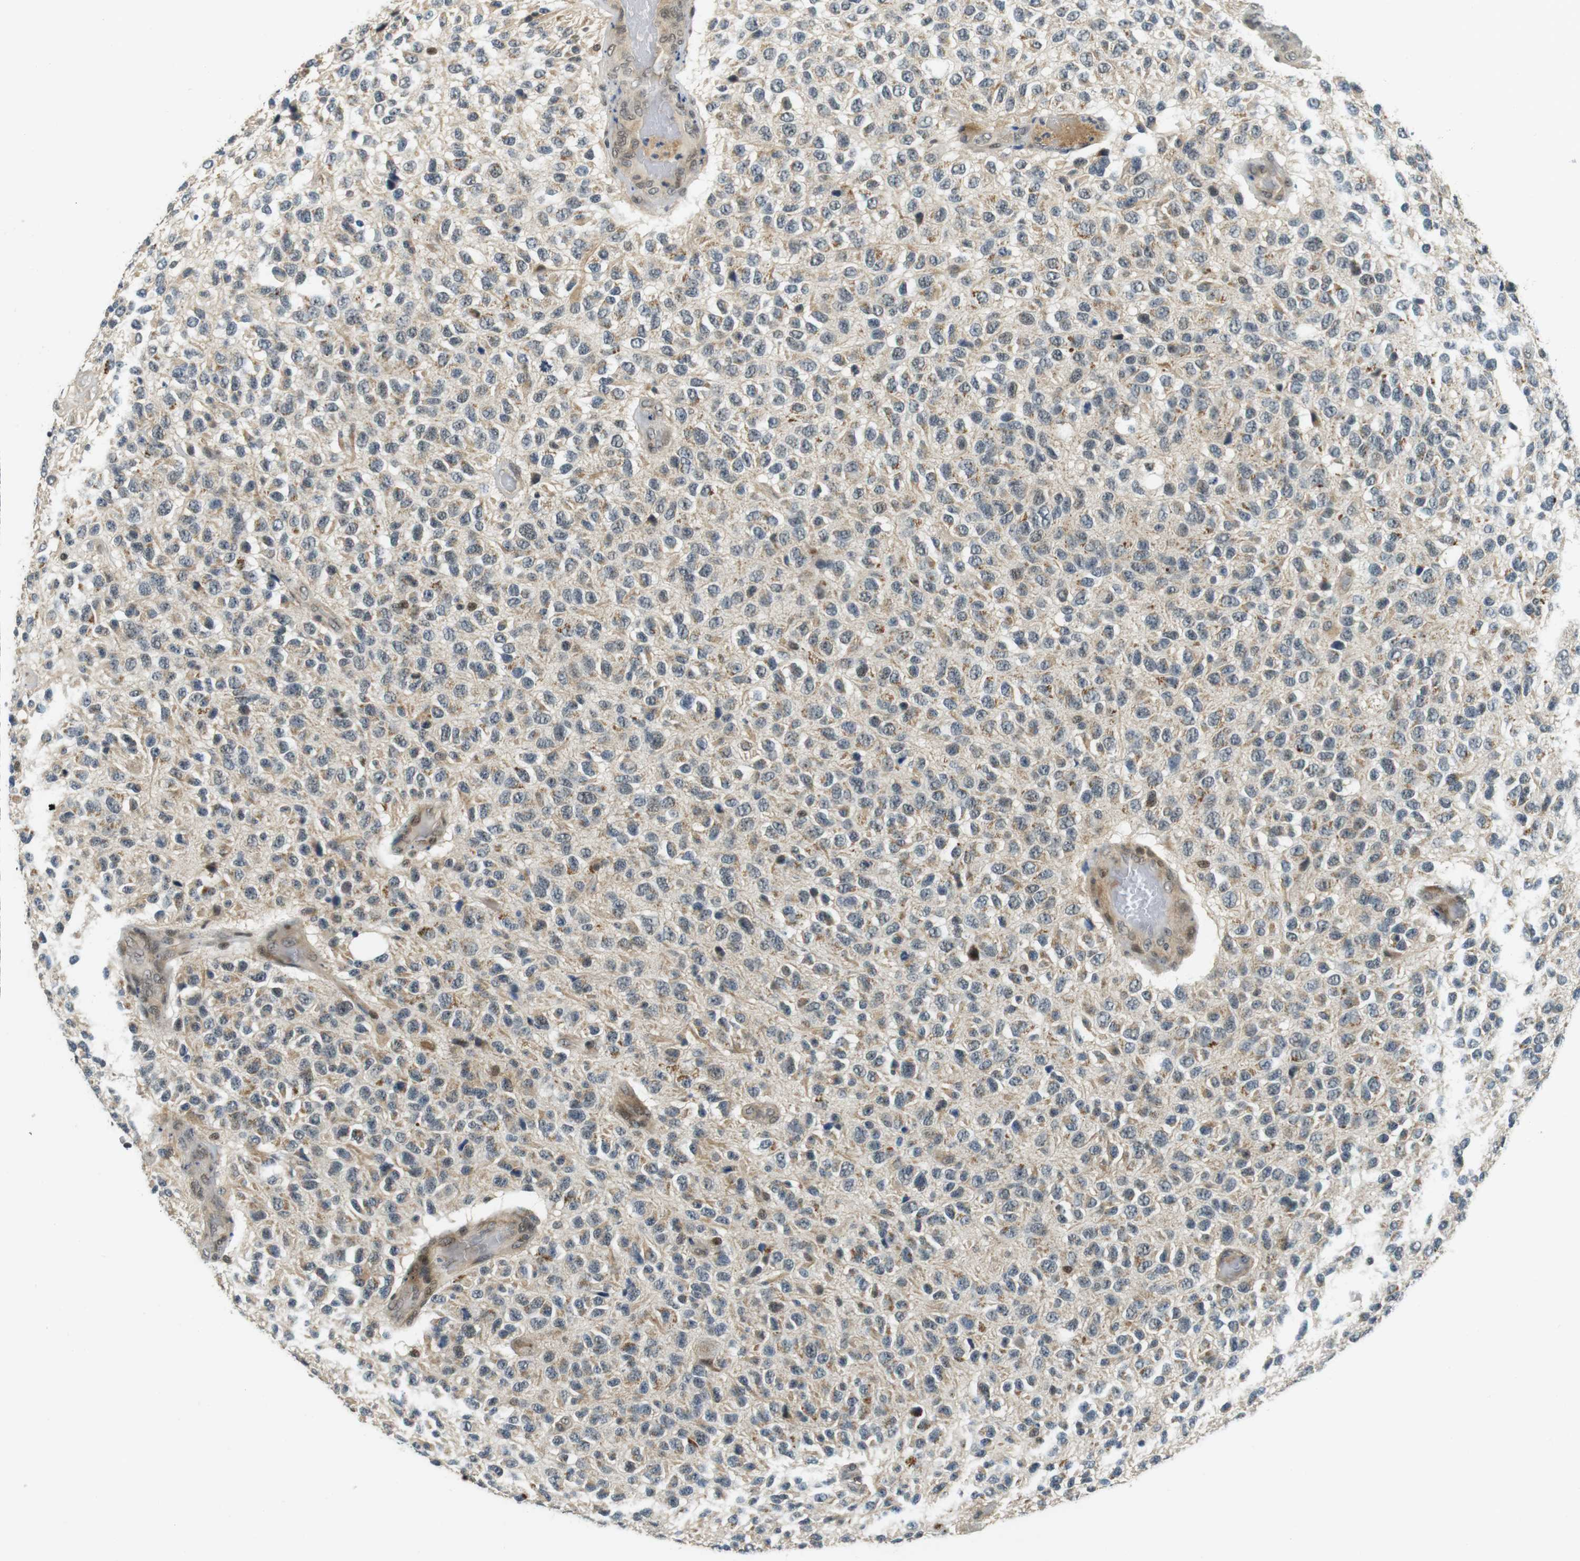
{"staining": {"intensity": "weak", "quantity": "25%-75%", "location": "cytoplasmic/membranous,nuclear"}, "tissue": "glioma", "cell_type": "Tumor cells", "image_type": "cancer", "snomed": [{"axis": "morphology", "description": "Glioma, malignant, High grade"}, {"axis": "topography", "description": "pancreas cauda"}], "caption": "A high-resolution histopathology image shows immunohistochemistry (IHC) staining of high-grade glioma (malignant), which displays weak cytoplasmic/membranous and nuclear expression in approximately 25%-75% of tumor cells. (DAB = brown stain, brightfield microscopy at high magnification).", "gene": "BRD4", "patient": {"sex": "male", "age": 60}}